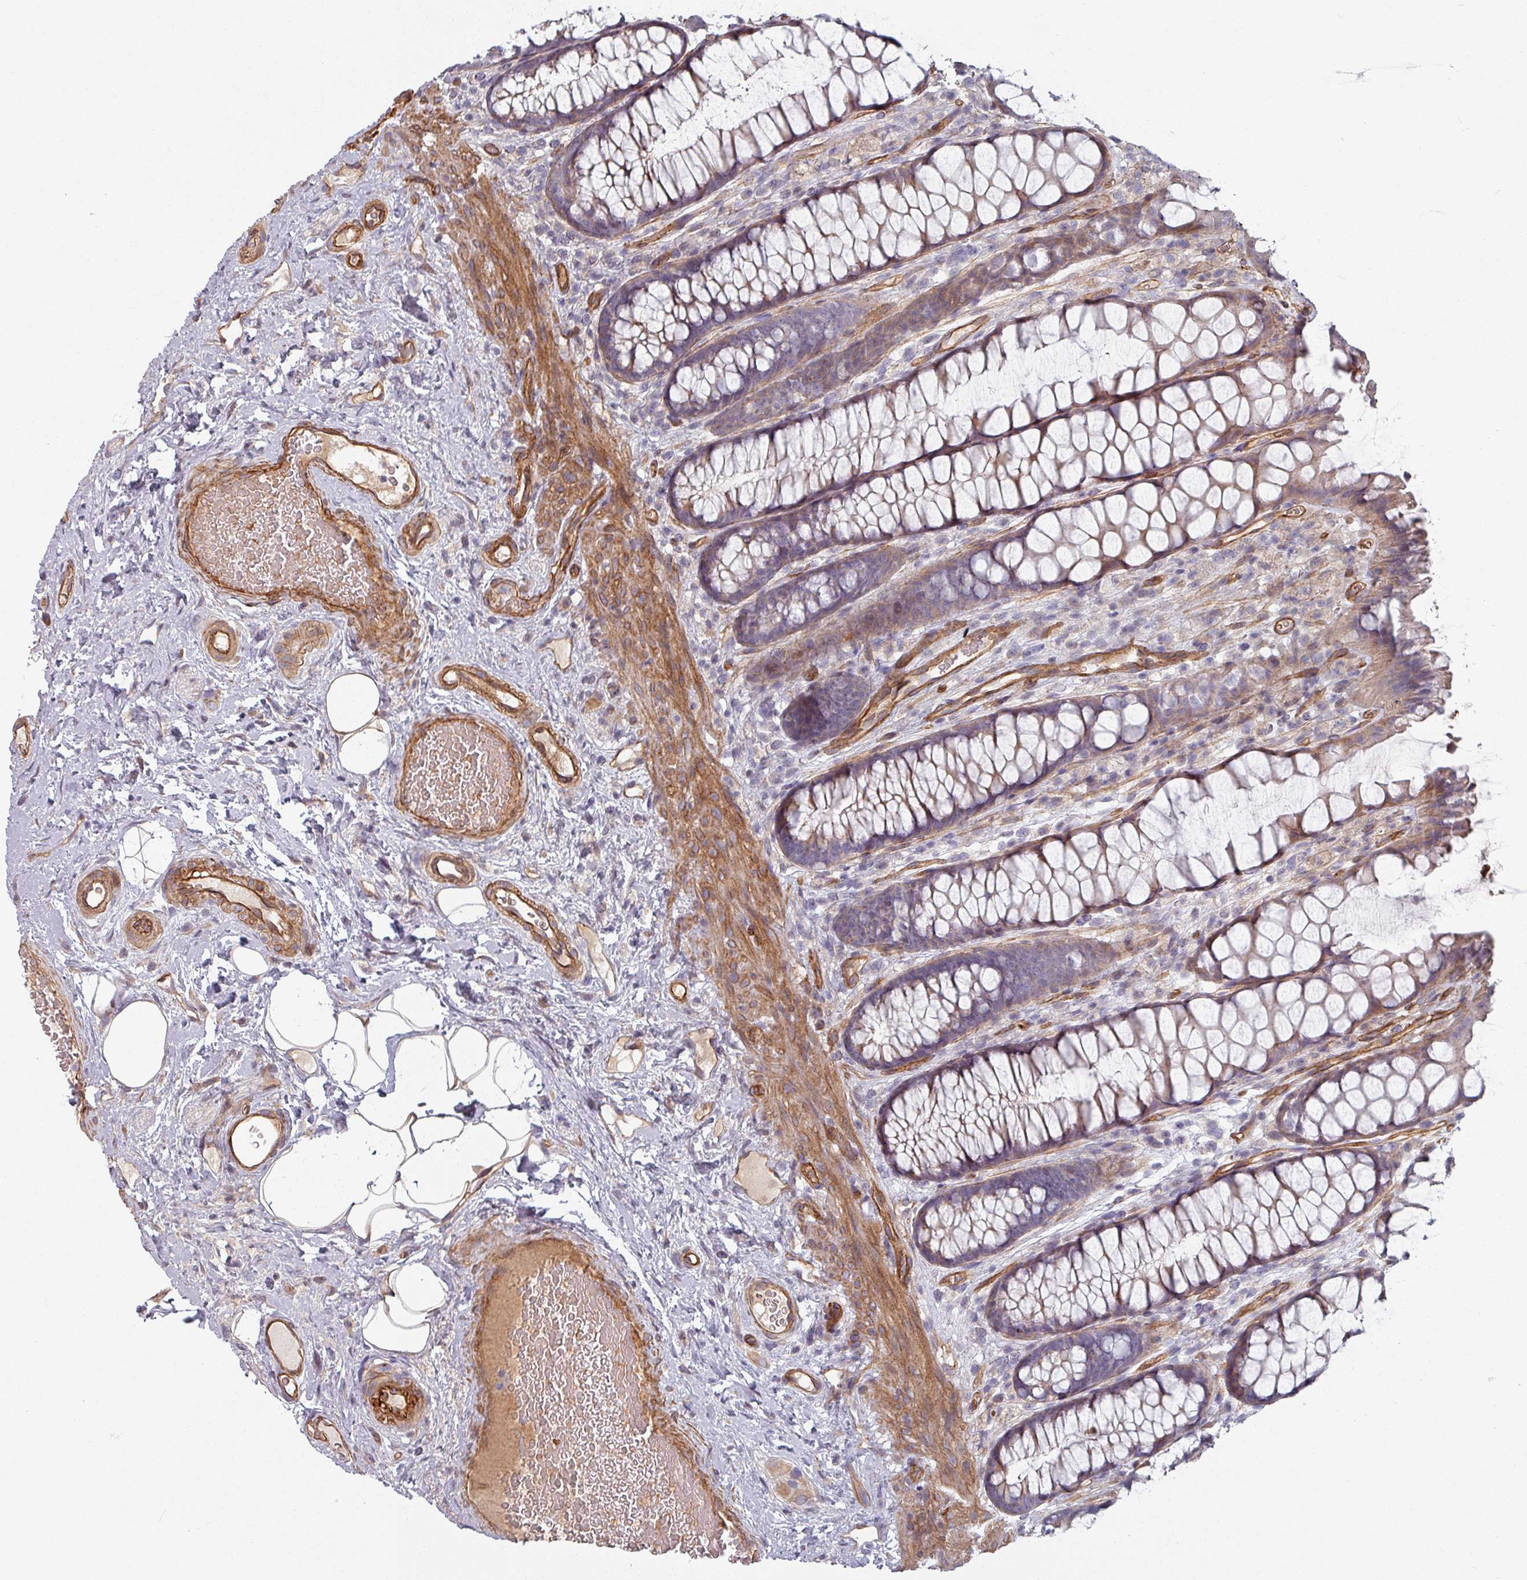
{"staining": {"intensity": "moderate", "quantity": ">75%", "location": "cytoplasmic/membranous"}, "tissue": "rectum", "cell_type": "Glandular cells", "image_type": "normal", "snomed": [{"axis": "morphology", "description": "Normal tissue, NOS"}, {"axis": "topography", "description": "Rectum"}], "caption": "Protein analysis of unremarkable rectum displays moderate cytoplasmic/membranous expression in approximately >75% of glandular cells.", "gene": "C4BPB", "patient": {"sex": "female", "age": 67}}